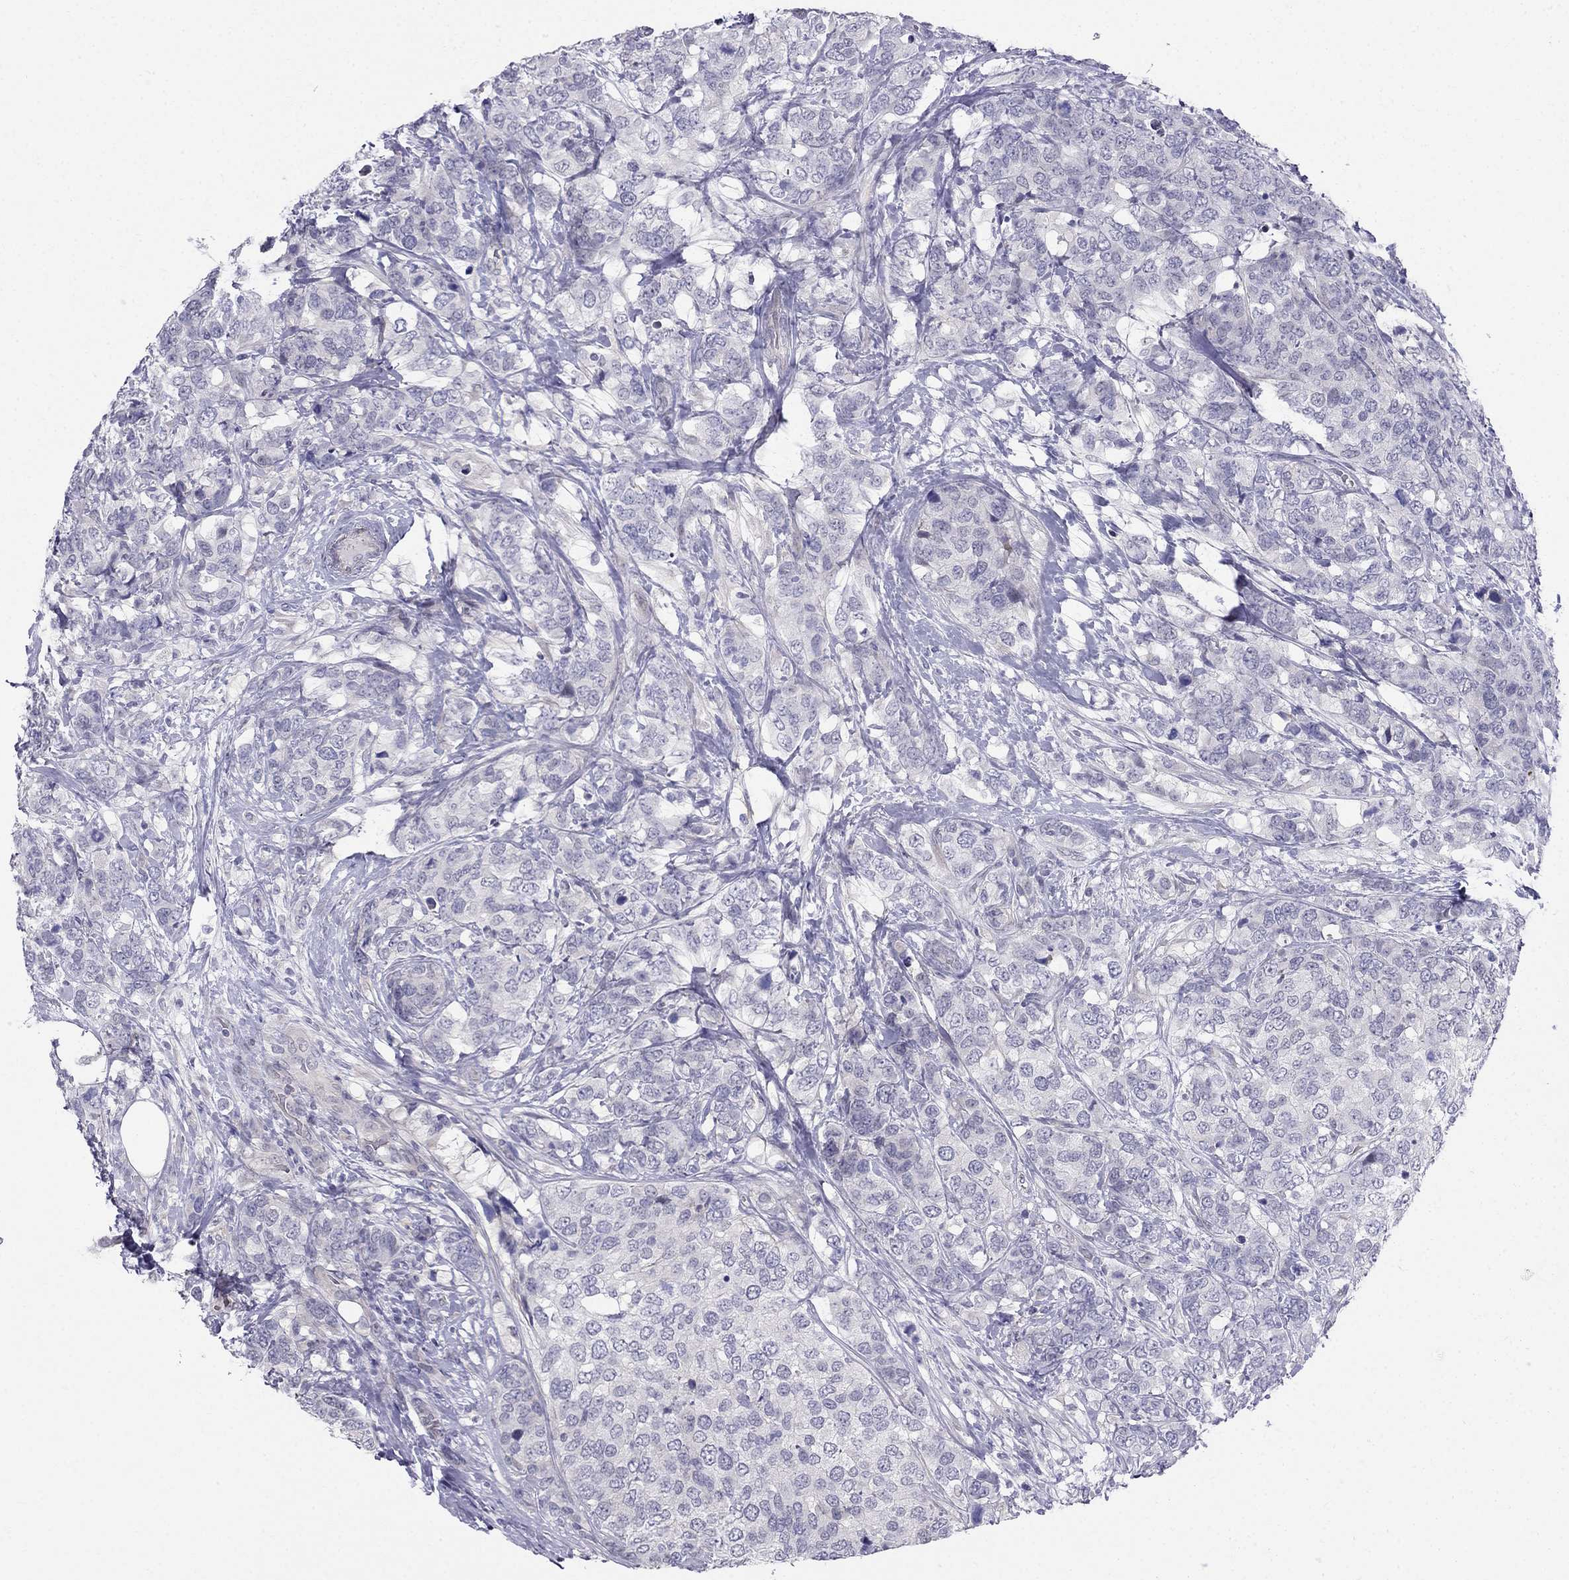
{"staining": {"intensity": "negative", "quantity": "none", "location": "none"}, "tissue": "breast cancer", "cell_type": "Tumor cells", "image_type": "cancer", "snomed": [{"axis": "morphology", "description": "Lobular carcinoma"}, {"axis": "topography", "description": "Breast"}], "caption": "Image shows no protein positivity in tumor cells of breast cancer tissue.", "gene": "BAG5", "patient": {"sex": "female", "age": 59}}